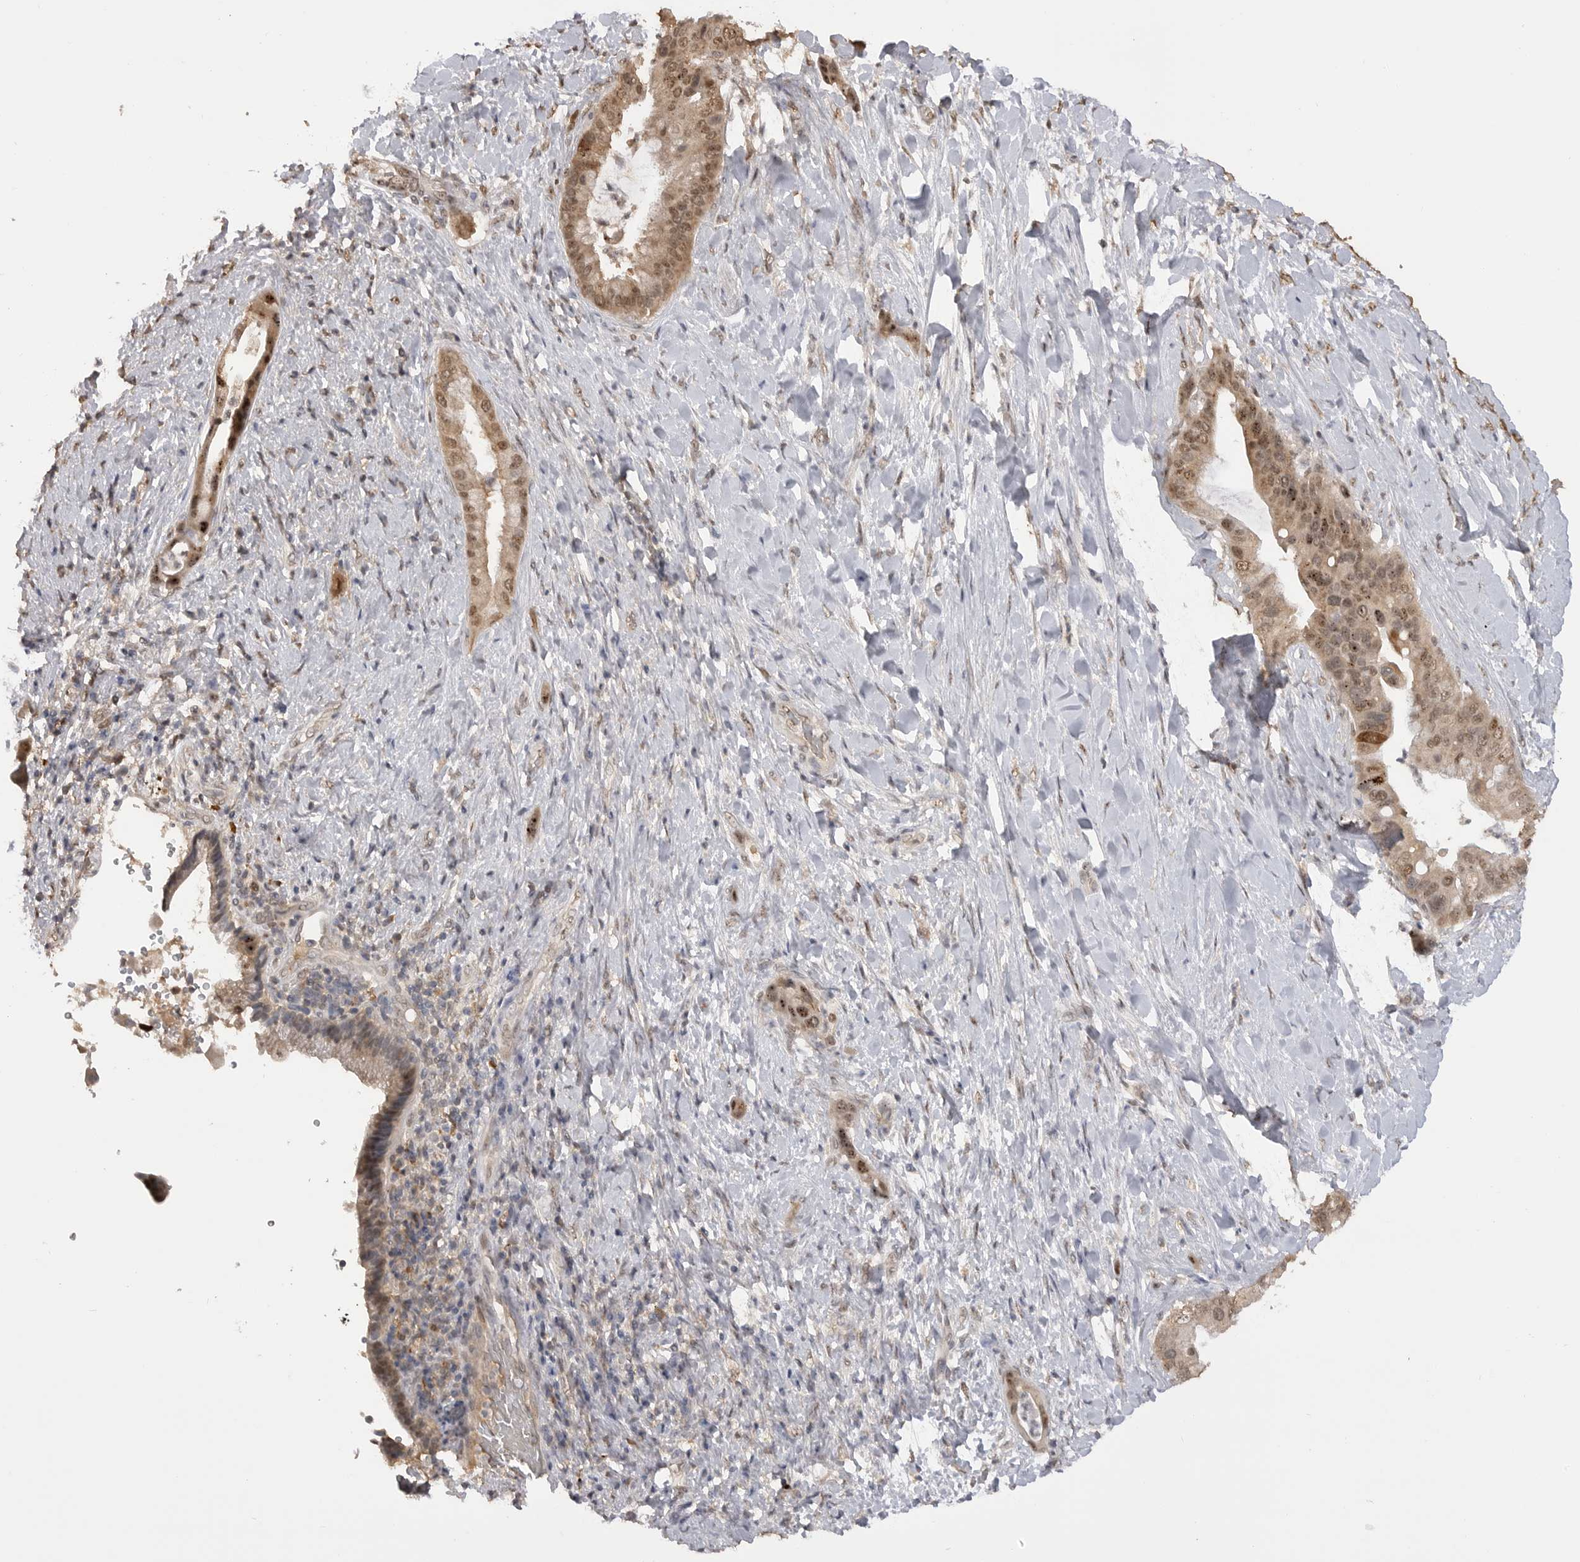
{"staining": {"intensity": "moderate", "quantity": ">75%", "location": "nuclear"}, "tissue": "liver cancer", "cell_type": "Tumor cells", "image_type": "cancer", "snomed": [{"axis": "morphology", "description": "Cholangiocarcinoma"}, {"axis": "topography", "description": "Liver"}], "caption": "Protein analysis of cholangiocarcinoma (liver) tissue reveals moderate nuclear expression in about >75% of tumor cells.", "gene": "ASPSCR1", "patient": {"sex": "female", "age": 54}}